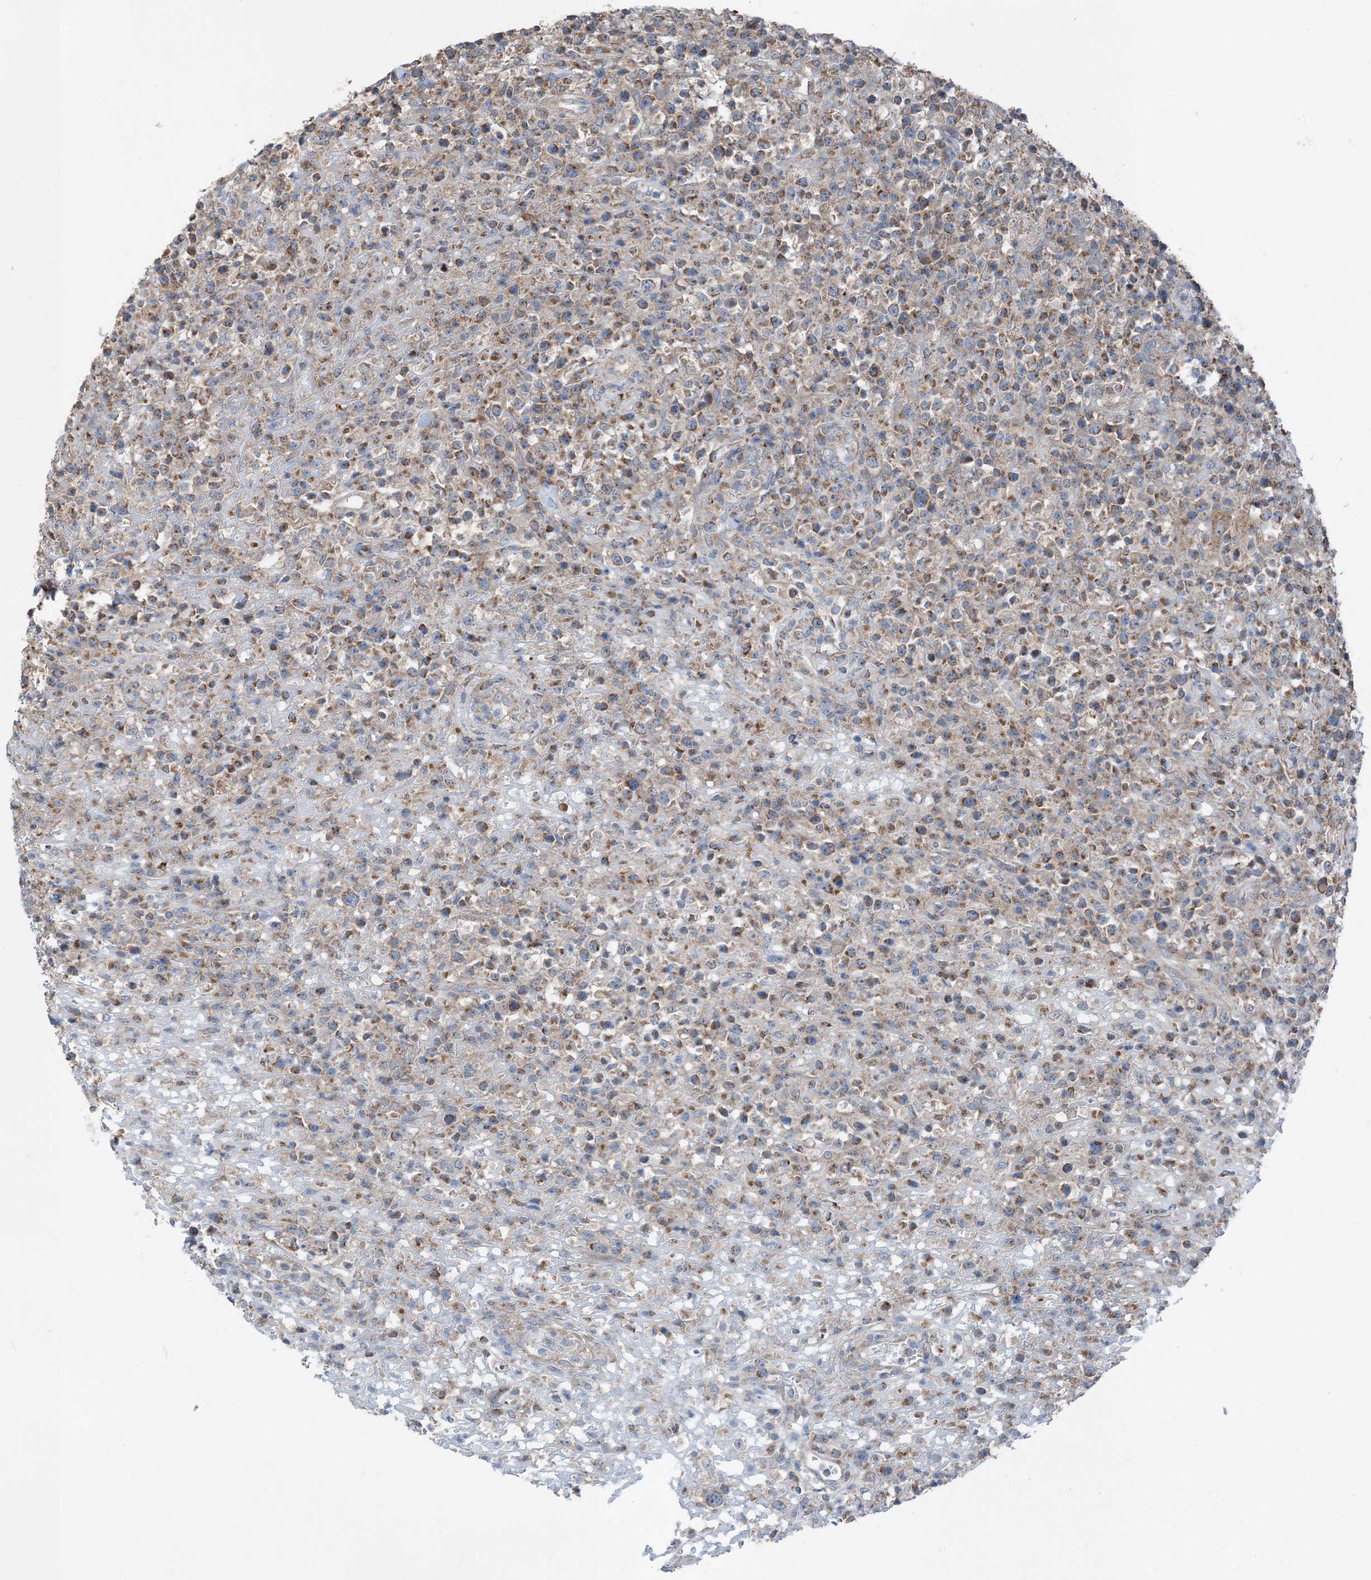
{"staining": {"intensity": "moderate", "quantity": ">75%", "location": "cytoplasmic/membranous"}, "tissue": "lymphoma", "cell_type": "Tumor cells", "image_type": "cancer", "snomed": [{"axis": "morphology", "description": "Malignant lymphoma, non-Hodgkin's type, High grade"}, {"axis": "topography", "description": "Colon"}], "caption": "Malignant lymphoma, non-Hodgkin's type (high-grade) was stained to show a protein in brown. There is medium levels of moderate cytoplasmic/membranous positivity in approximately >75% of tumor cells. (Stains: DAB (3,3'-diaminobenzidine) in brown, nuclei in blue, Microscopy: brightfield microscopy at high magnification).", "gene": "DHX30", "patient": {"sex": "female", "age": 53}}